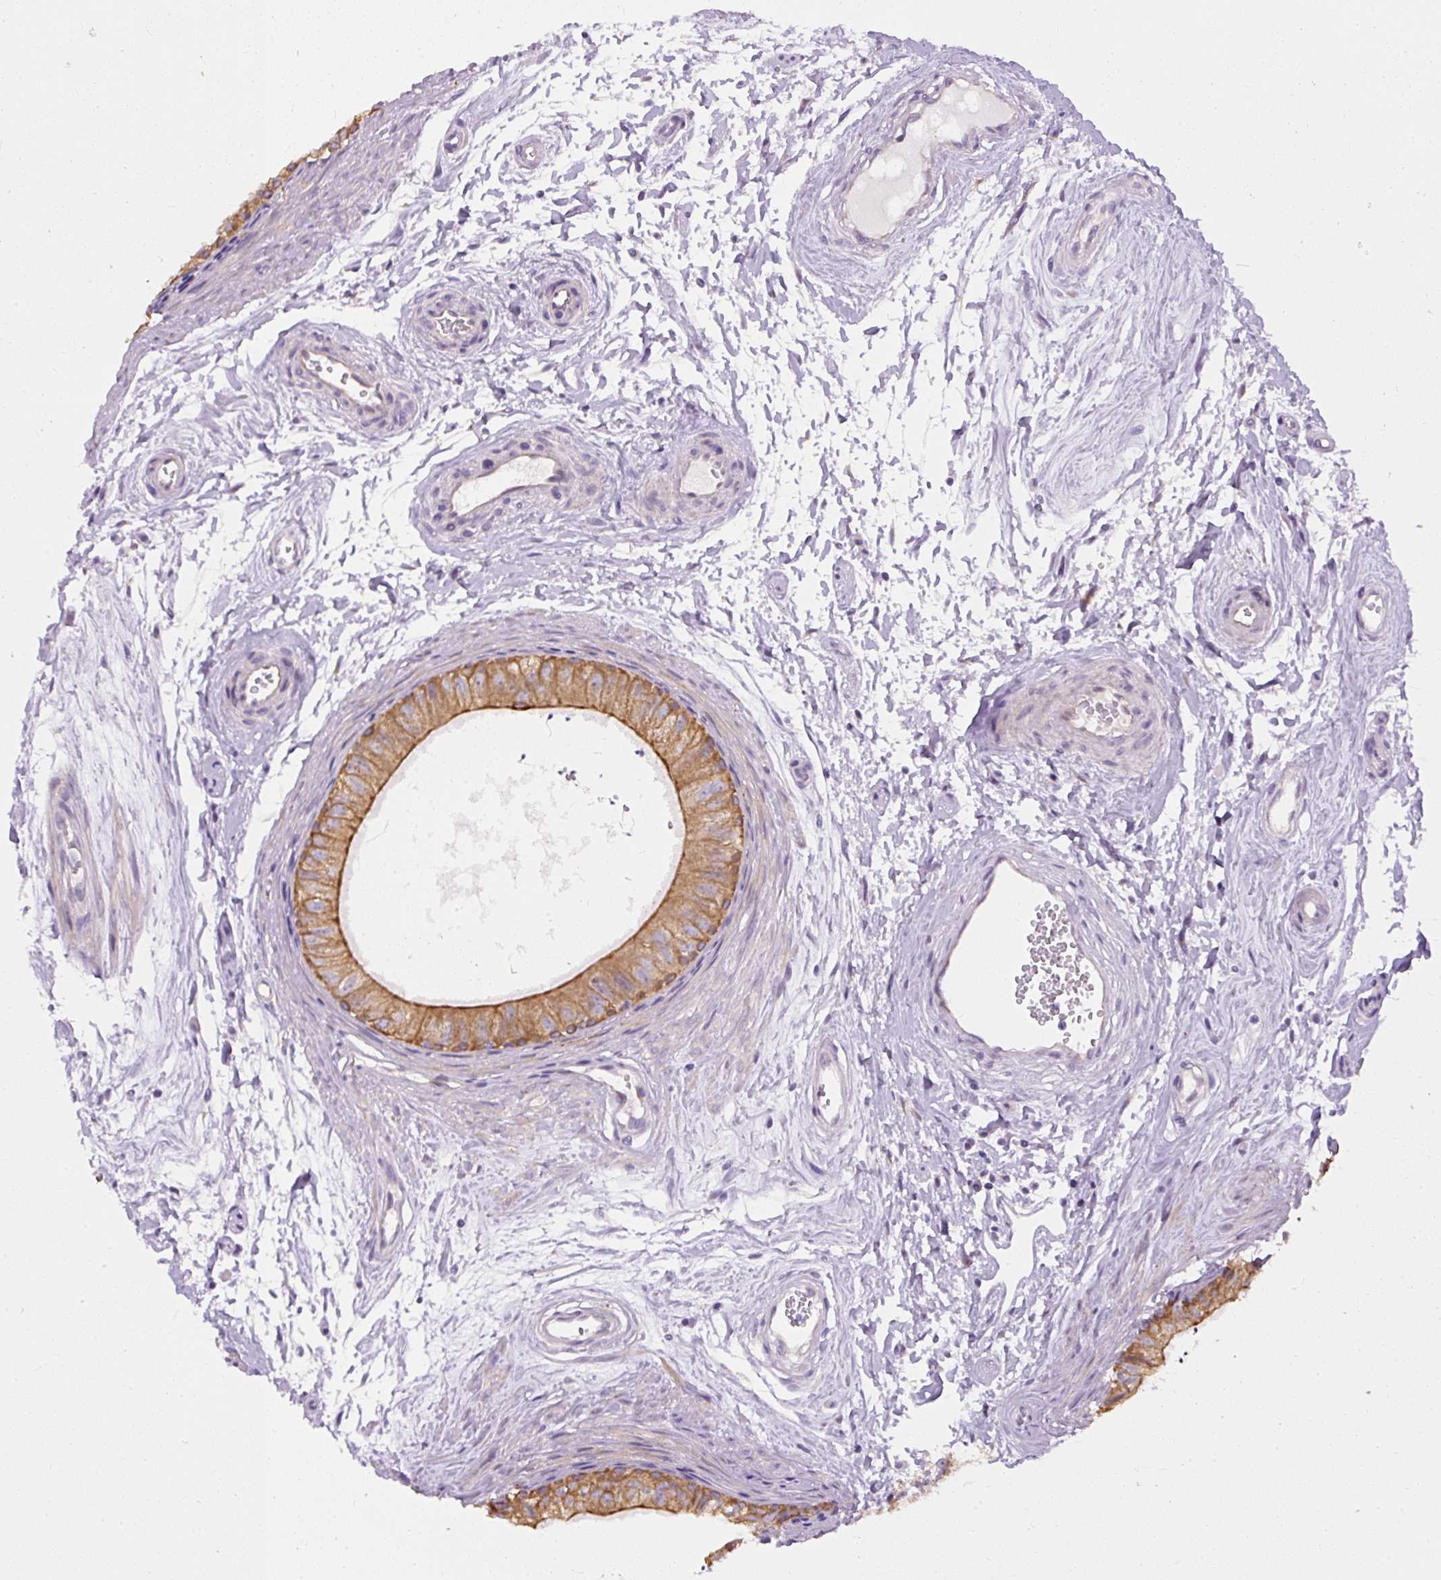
{"staining": {"intensity": "moderate", "quantity": ">75%", "location": "cytoplasmic/membranous"}, "tissue": "epididymis", "cell_type": "Glandular cells", "image_type": "normal", "snomed": [{"axis": "morphology", "description": "Normal tissue, NOS"}, {"axis": "topography", "description": "Epididymis"}], "caption": "Brown immunohistochemical staining in normal epididymis demonstrates moderate cytoplasmic/membranous expression in about >75% of glandular cells.", "gene": "FAM149A", "patient": {"sex": "male", "age": 56}}